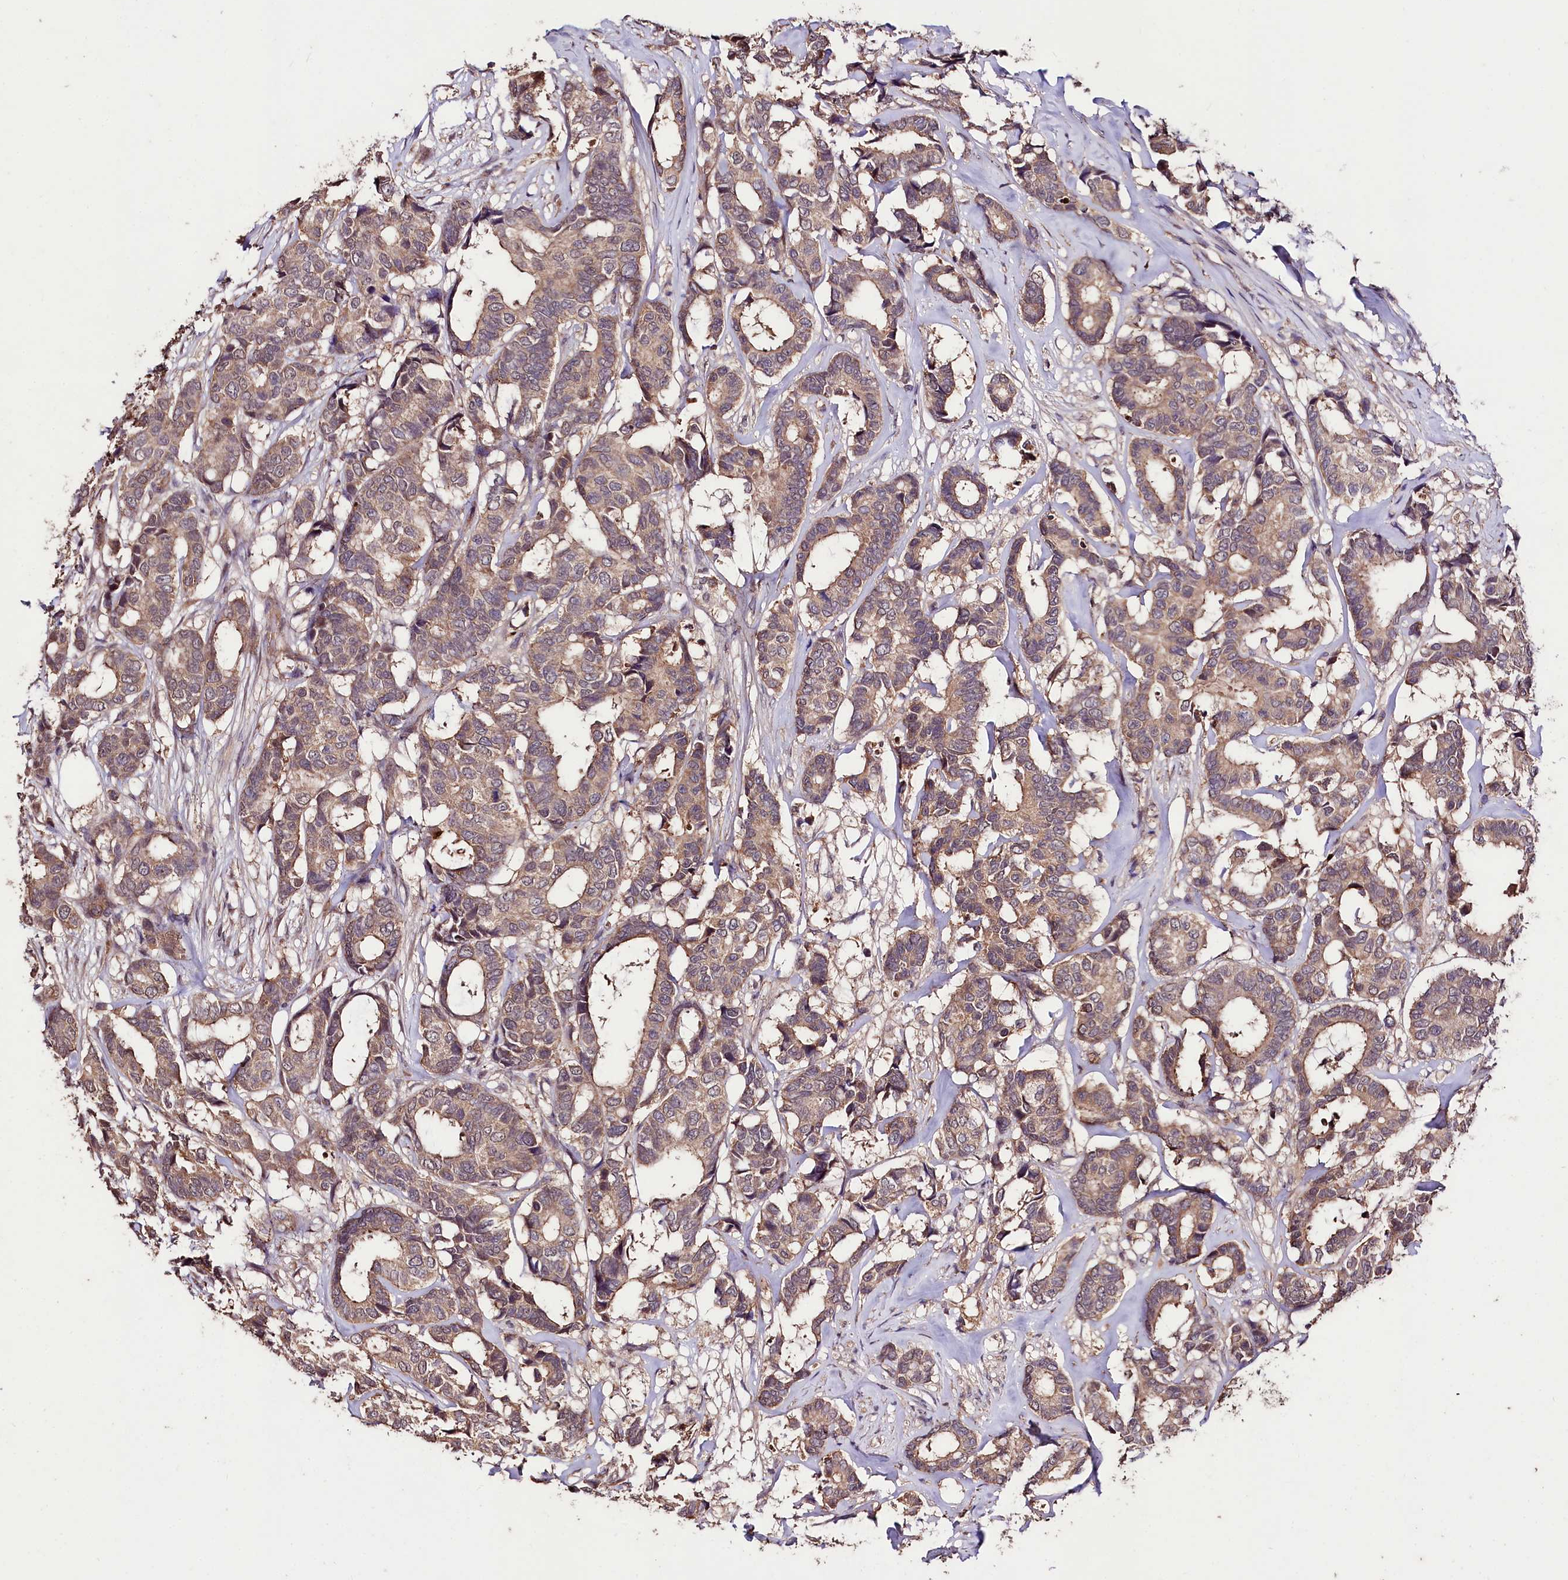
{"staining": {"intensity": "weak", "quantity": ">75%", "location": "cytoplasmic/membranous"}, "tissue": "breast cancer", "cell_type": "Tumor cells", "image_type": "cancer", "snomed": [{"axis": "morphology", "description": "Duct carcinoma"}, {"axis": "topography", "description": "Breast"}], "caption": "Intraductal carcinoma (breast) was stained to show a protein in brown. There is low levels of weak cytoplasmic/membranous positivity in approximately >75% of tumor cells.", "gene": "KLRB1", "patient": {"sex": "female", "age": 87}}